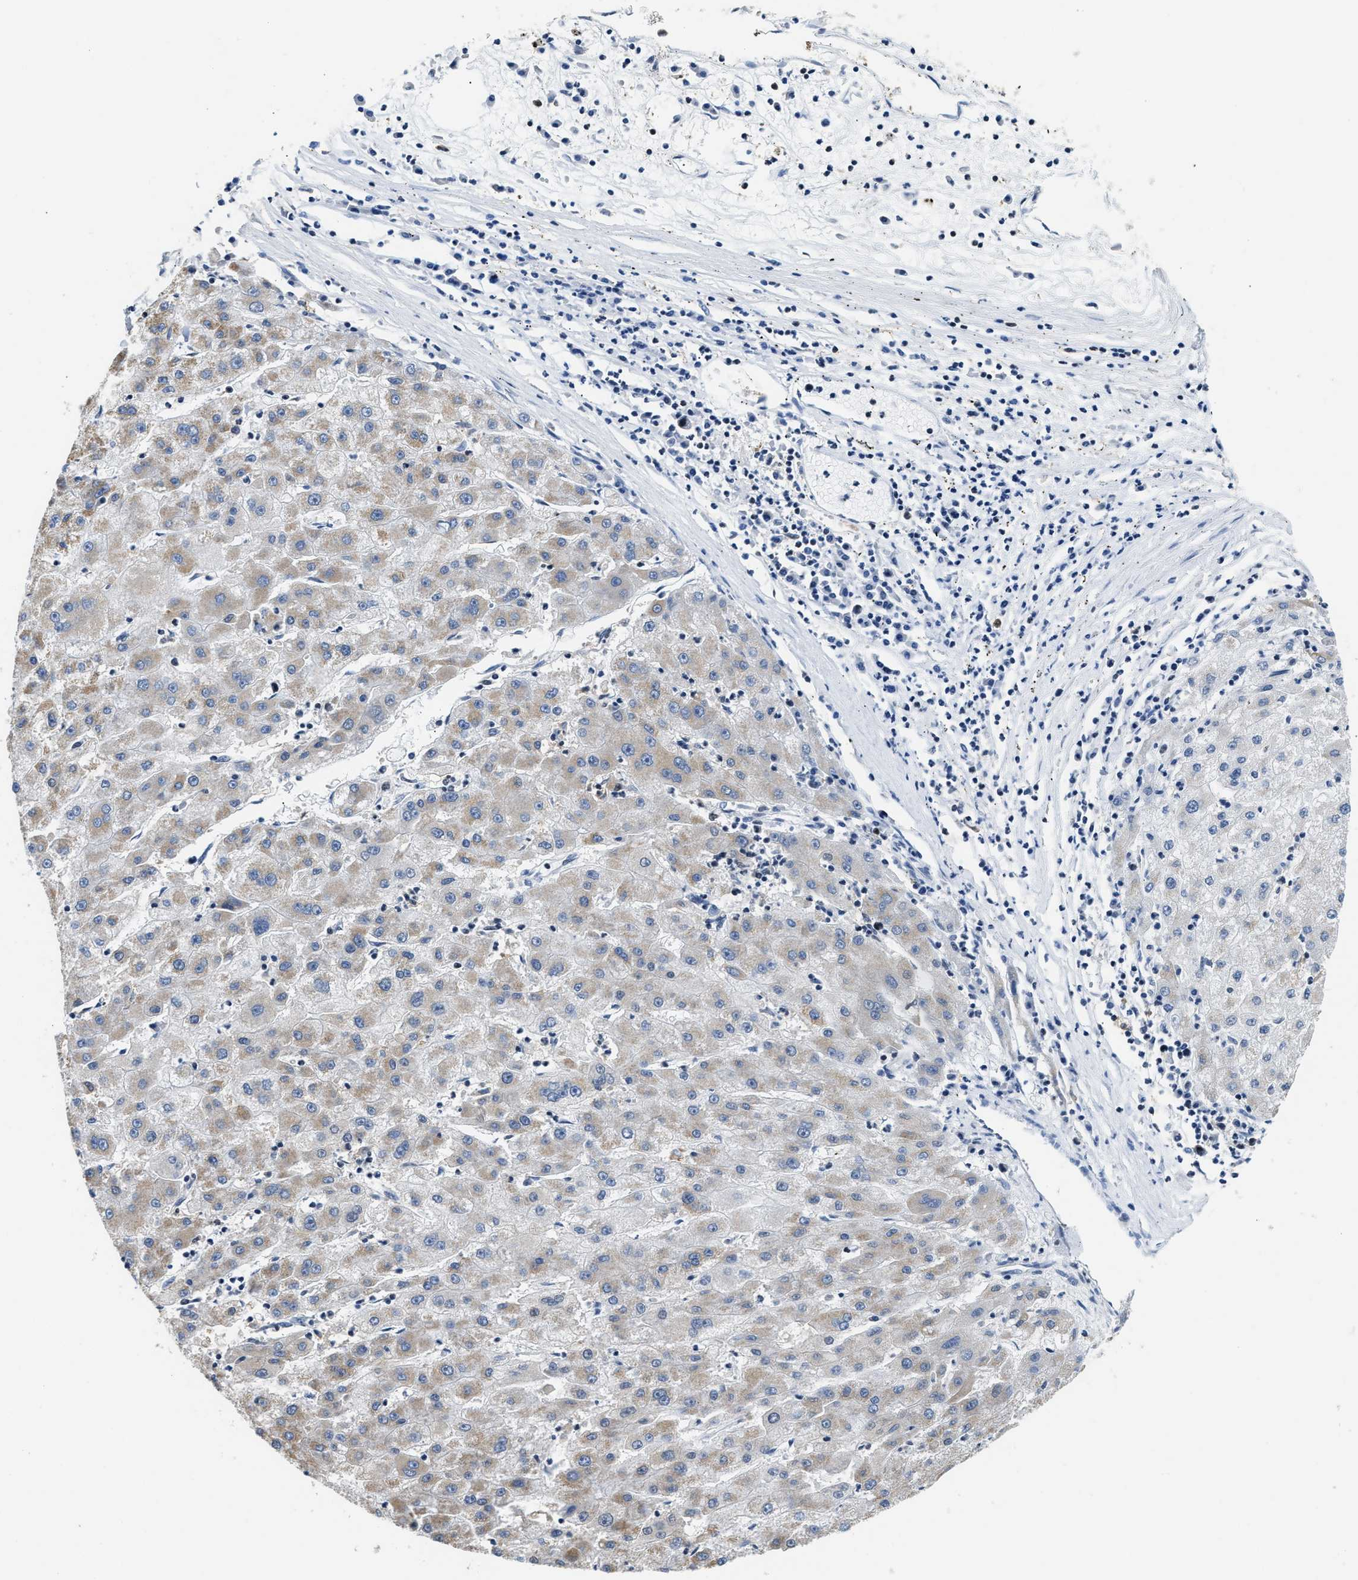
{"staining": {"intensity": "weak", "quantity": ">75%", "location": "cytoplasmic/membranous"}, "tissue": "liver cancer", "cell_type": "Tumor cells", "image_type": "cancer", "snomed": [{"axis": "morphology", "description": "Carcinoma, Hepatocellular, NOS"}, {"axis": "topography", "description": "Liver"}], "caption": "About >75% of tumor cells in human liver hepatocellular carcinoma demonstrate weak cytoplasmic/membranous protein positivity as visualized by brown immunohistochemical staining.", "gene": "RAD21", "patient": {"sex": "male", "age": 72}}